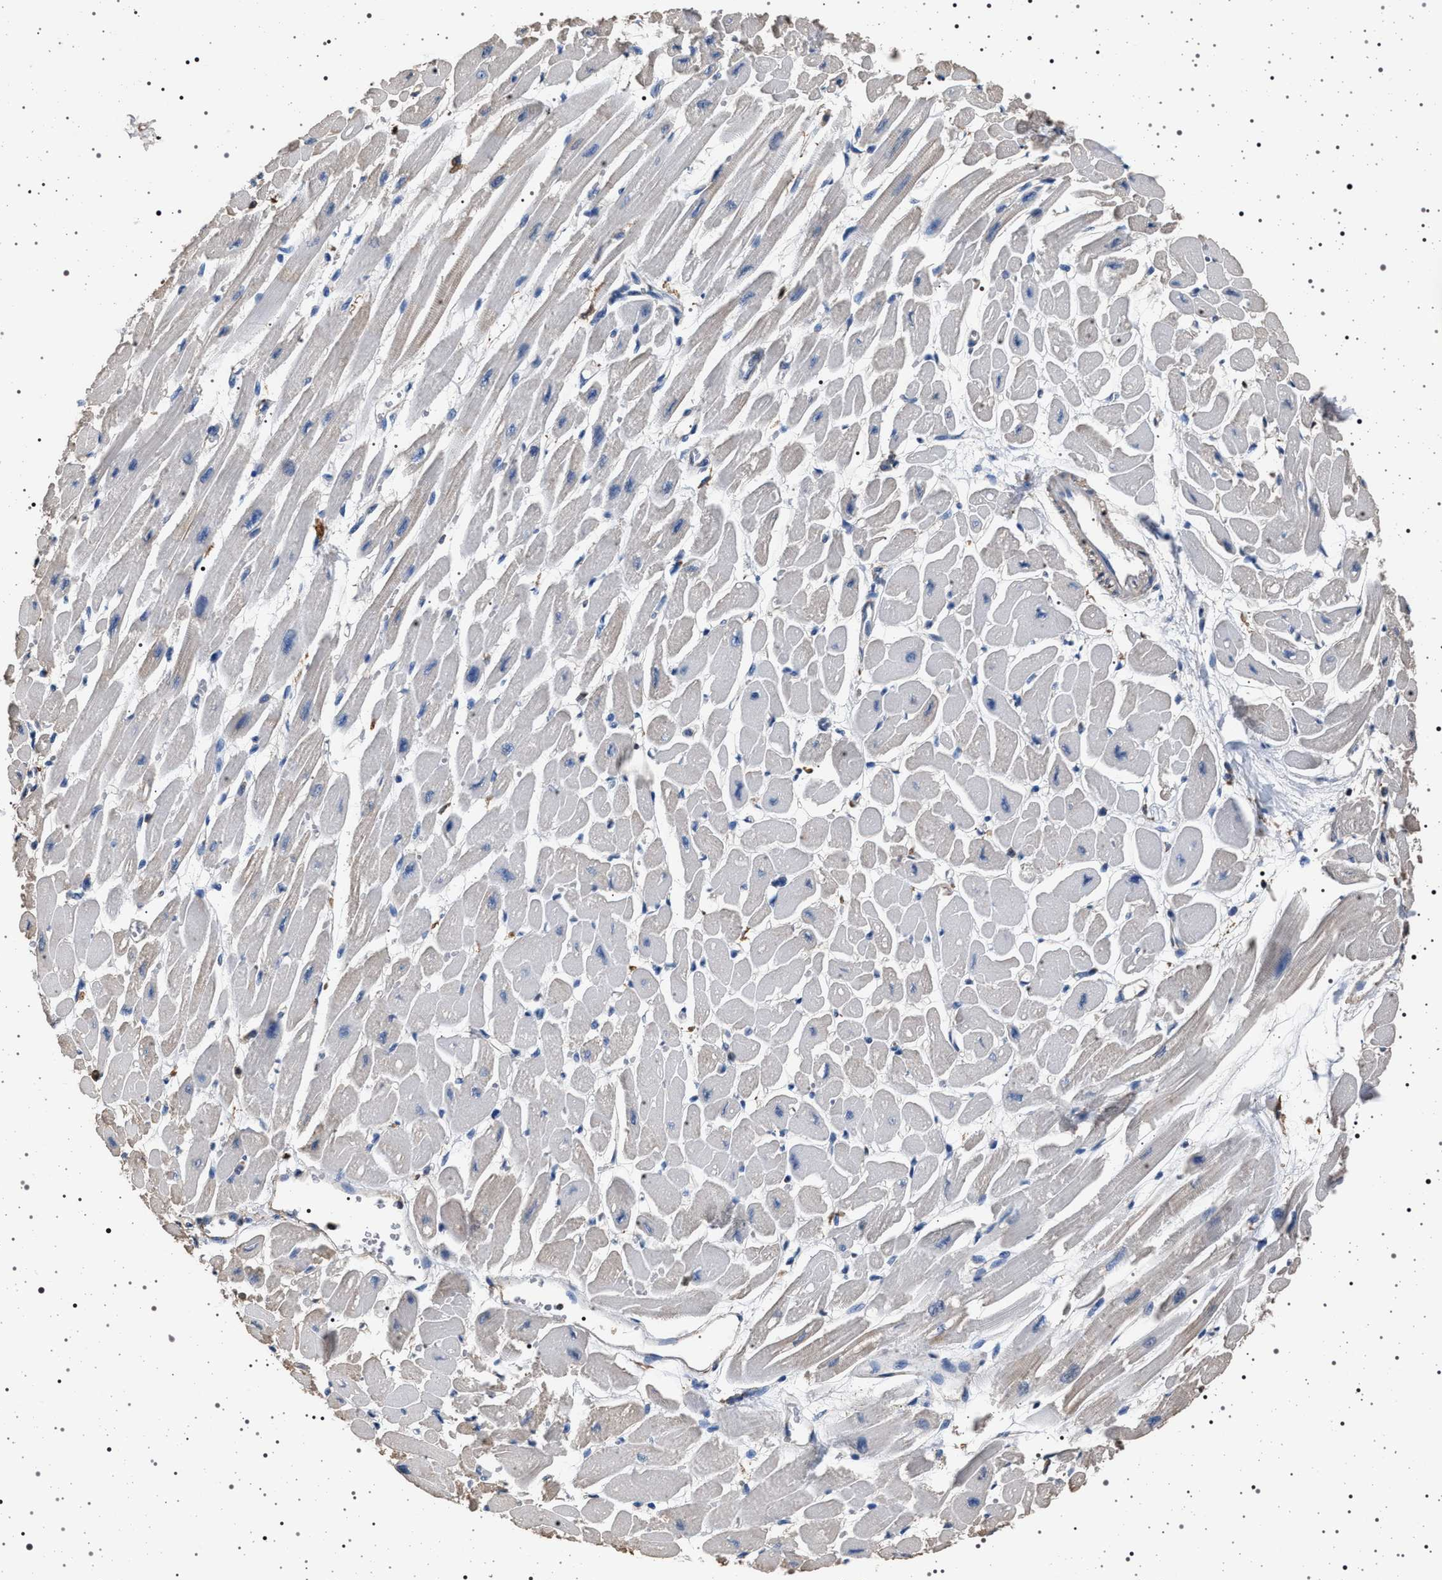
{"staining": {"intensity": "negative", "quantity": "none", "location": "none"}, "tissue": "heart muscle", "cell_type": "Cardiomyocytes", "image_type": "normal", "snomed": [{"axis": "morphology", "description": "Normal tissue, NOS"}, {"axis": "topography", "description": "Heart"}], "caption": "An IHC photomicrograph of normal heart muscle is shown. There is no staining in cardiomyocytes of heart muscle.", "gene": "SMAP2", "patient": {"sex": "female", "age": 54}}